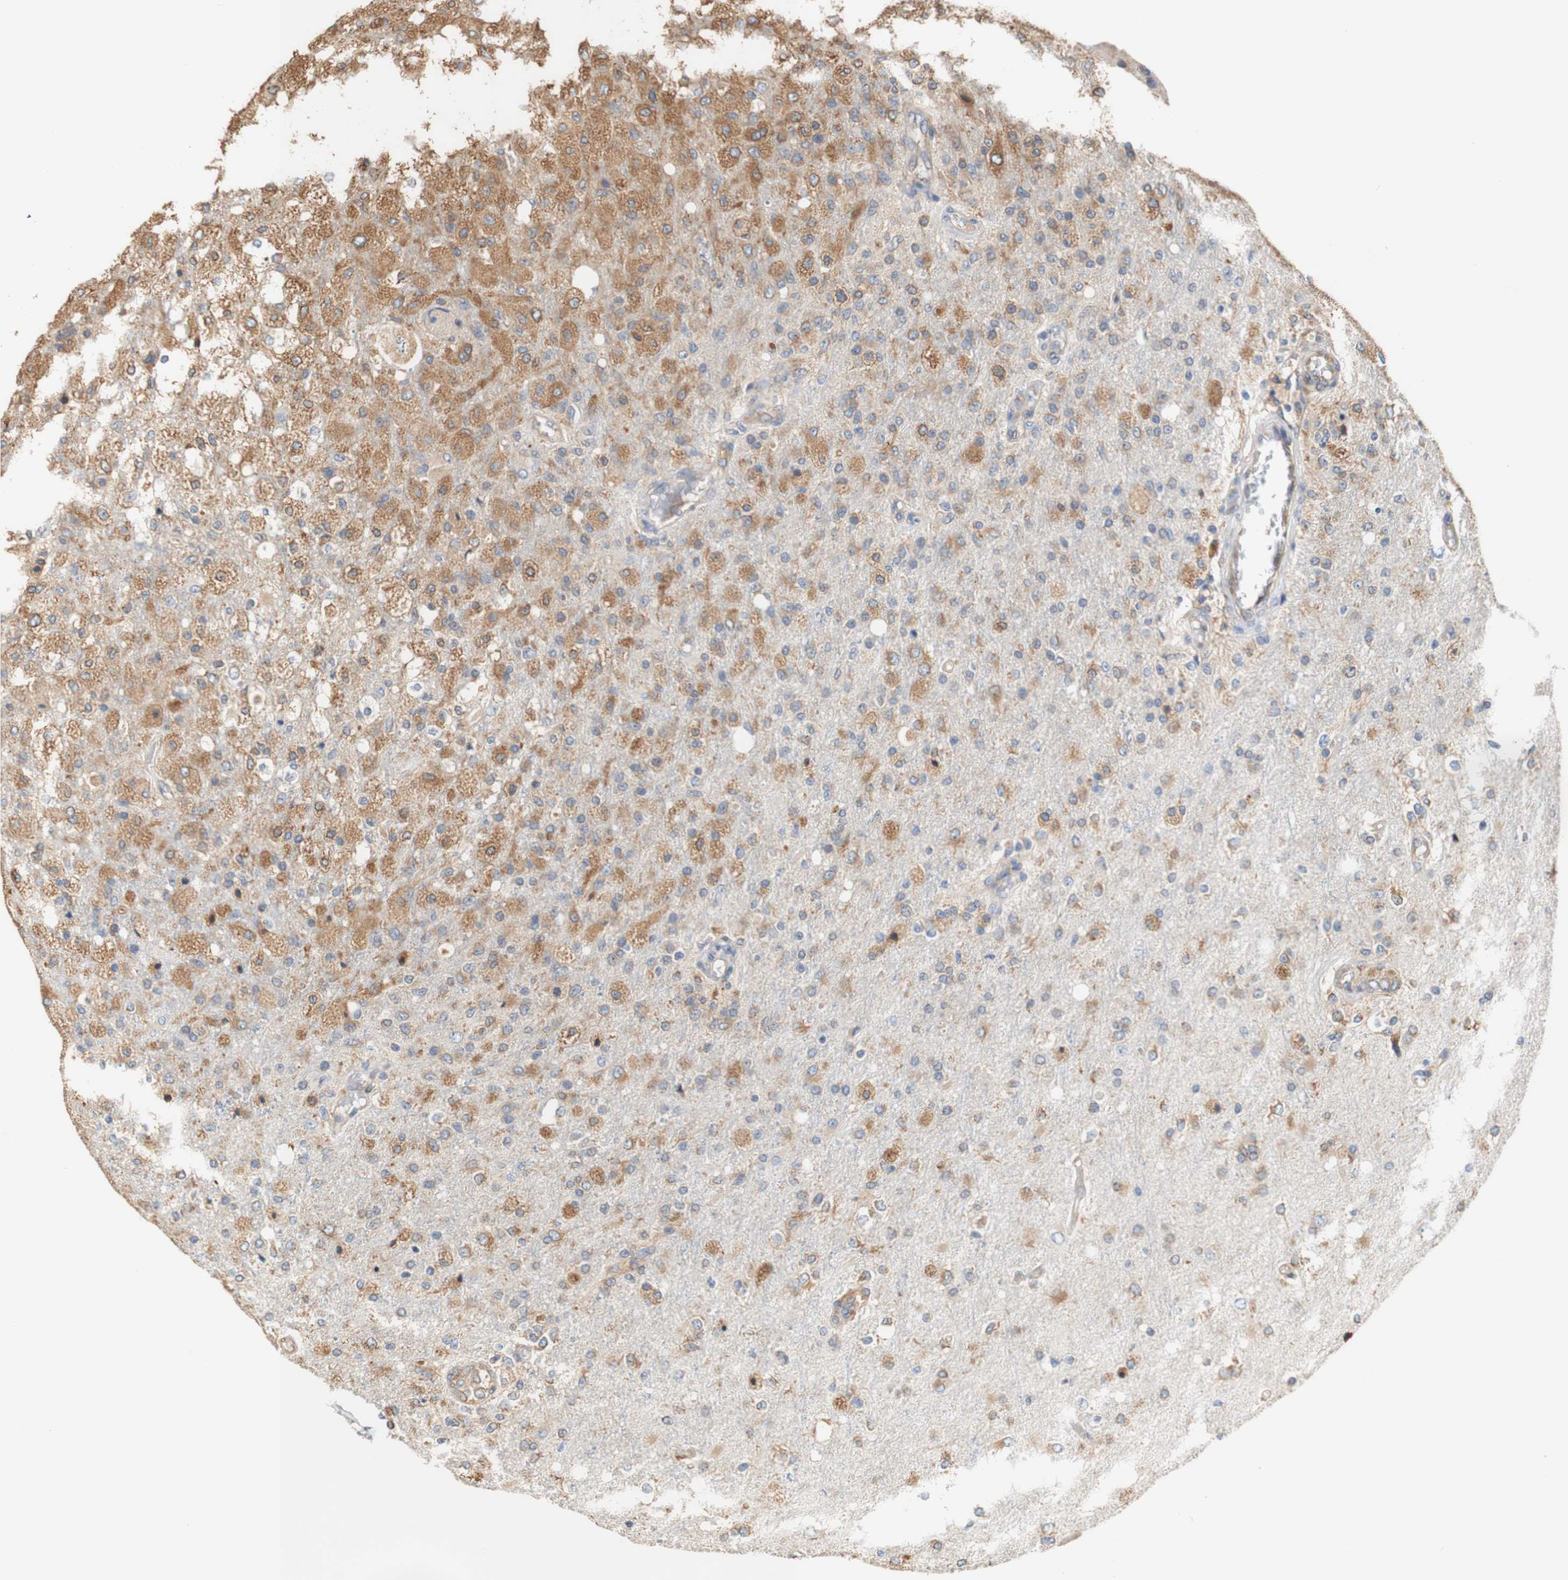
{"staining": {"intensity": "moderate", "quantity": "25%-75%", "location": "cytoplasmic/membranous"}, "tissue": "glioma", "cell_type": "Tumor cells", "image_type": "cancer", "snomed": [{"axis": "morphology", "description": "Normal tissue, NOS"}, {"axis": "morphology", "description": "Glioma, malignant, High grade"}, {"axis": "topography", "description": "Cerebral cortex"}], "caption": "Tumor cells display medium levels of moderate cytoplasmic/membranous expression in about 25%-75% of cells in glioma. Ihc stains the protein of interest in brown and the nuclei are stained blue.", "gene": "EIF2AK4", "patient": {"sex": "male", "age": 77}}